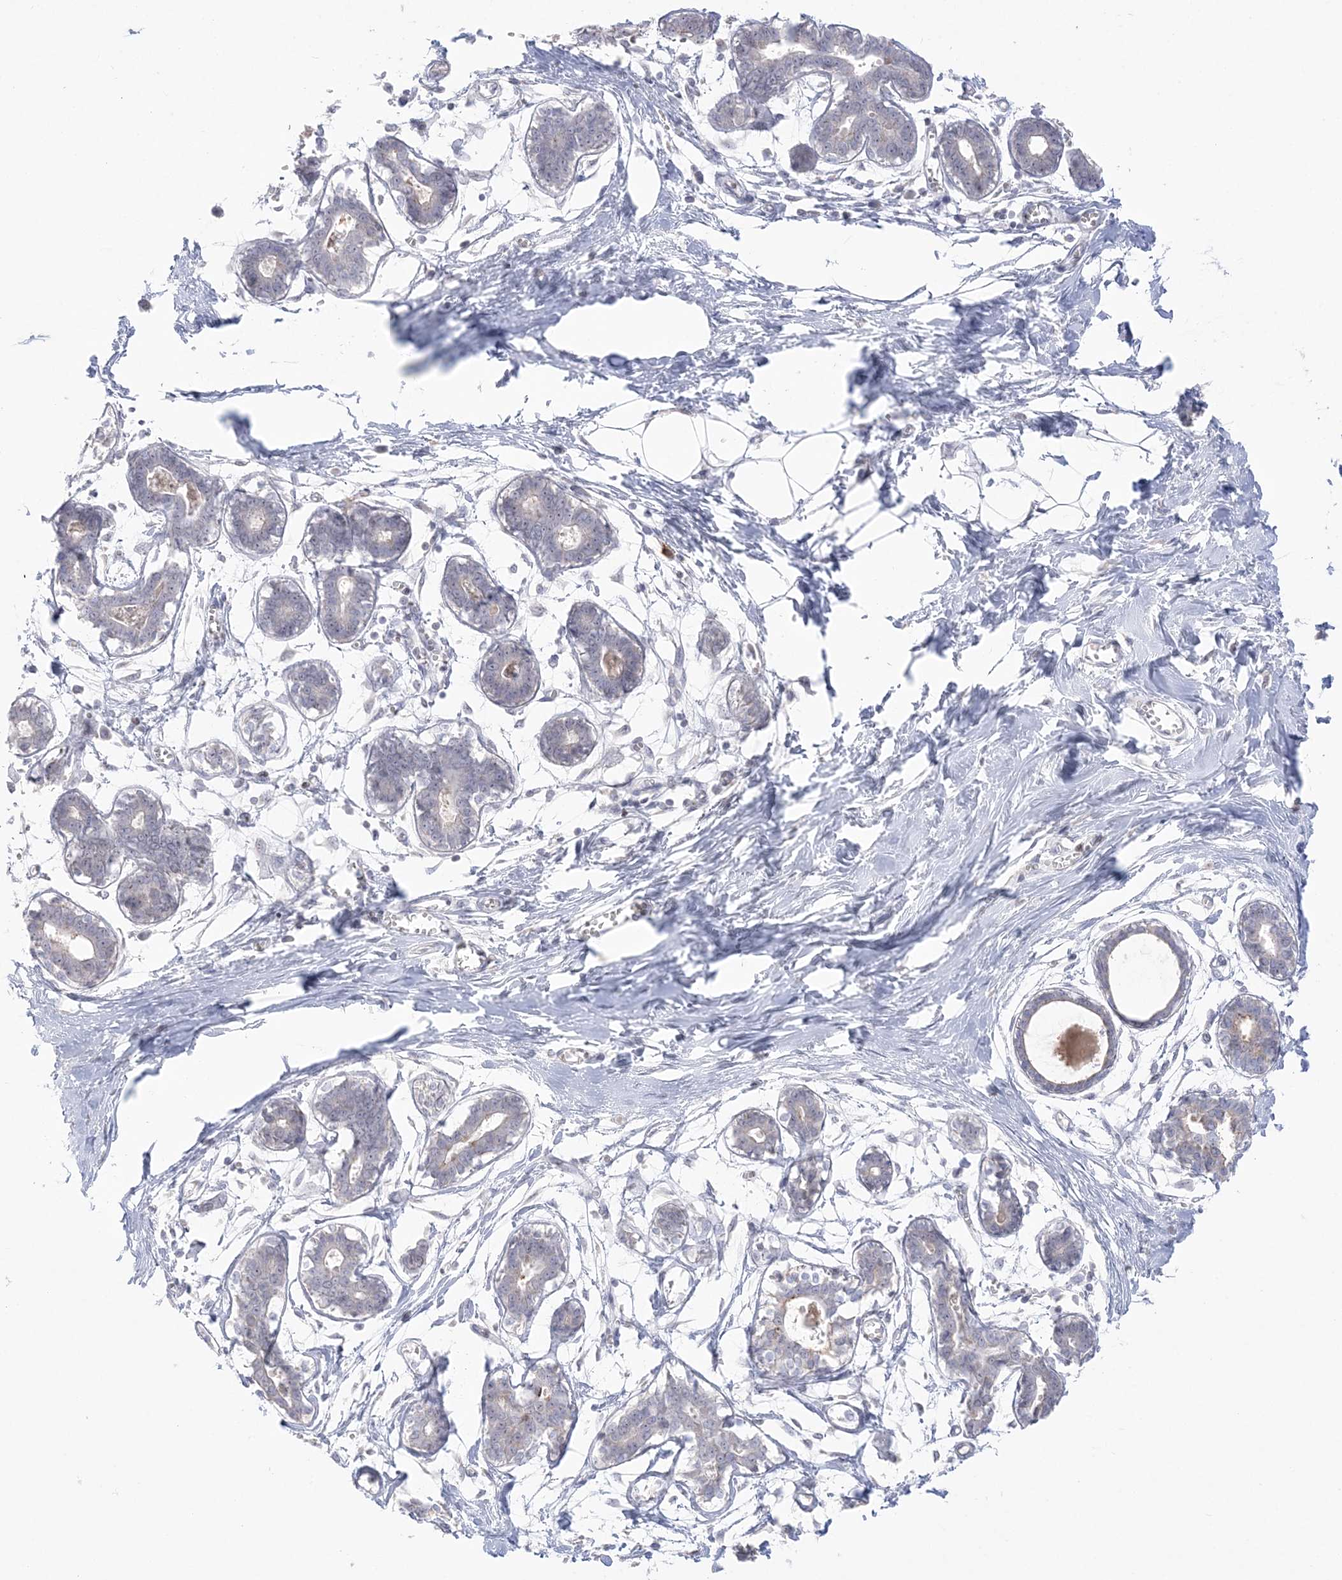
{"staining": {"intensity": "negative", "quantity": "none", "location": "none"}, "tissue": "breast", "cell_type": "Adipocytes", "image_type": "normal", "snomed": [{"axis": "morphology", "description": "Normal tissue, NOS"}, {"axis": "topography", "description": "Breast"}], "caption": "Human breast stained for a protein using IHC exhibits no expression in adipocytes.", "gene": "SH3BP4", "patient": {"sex": "female", "age": 27}}